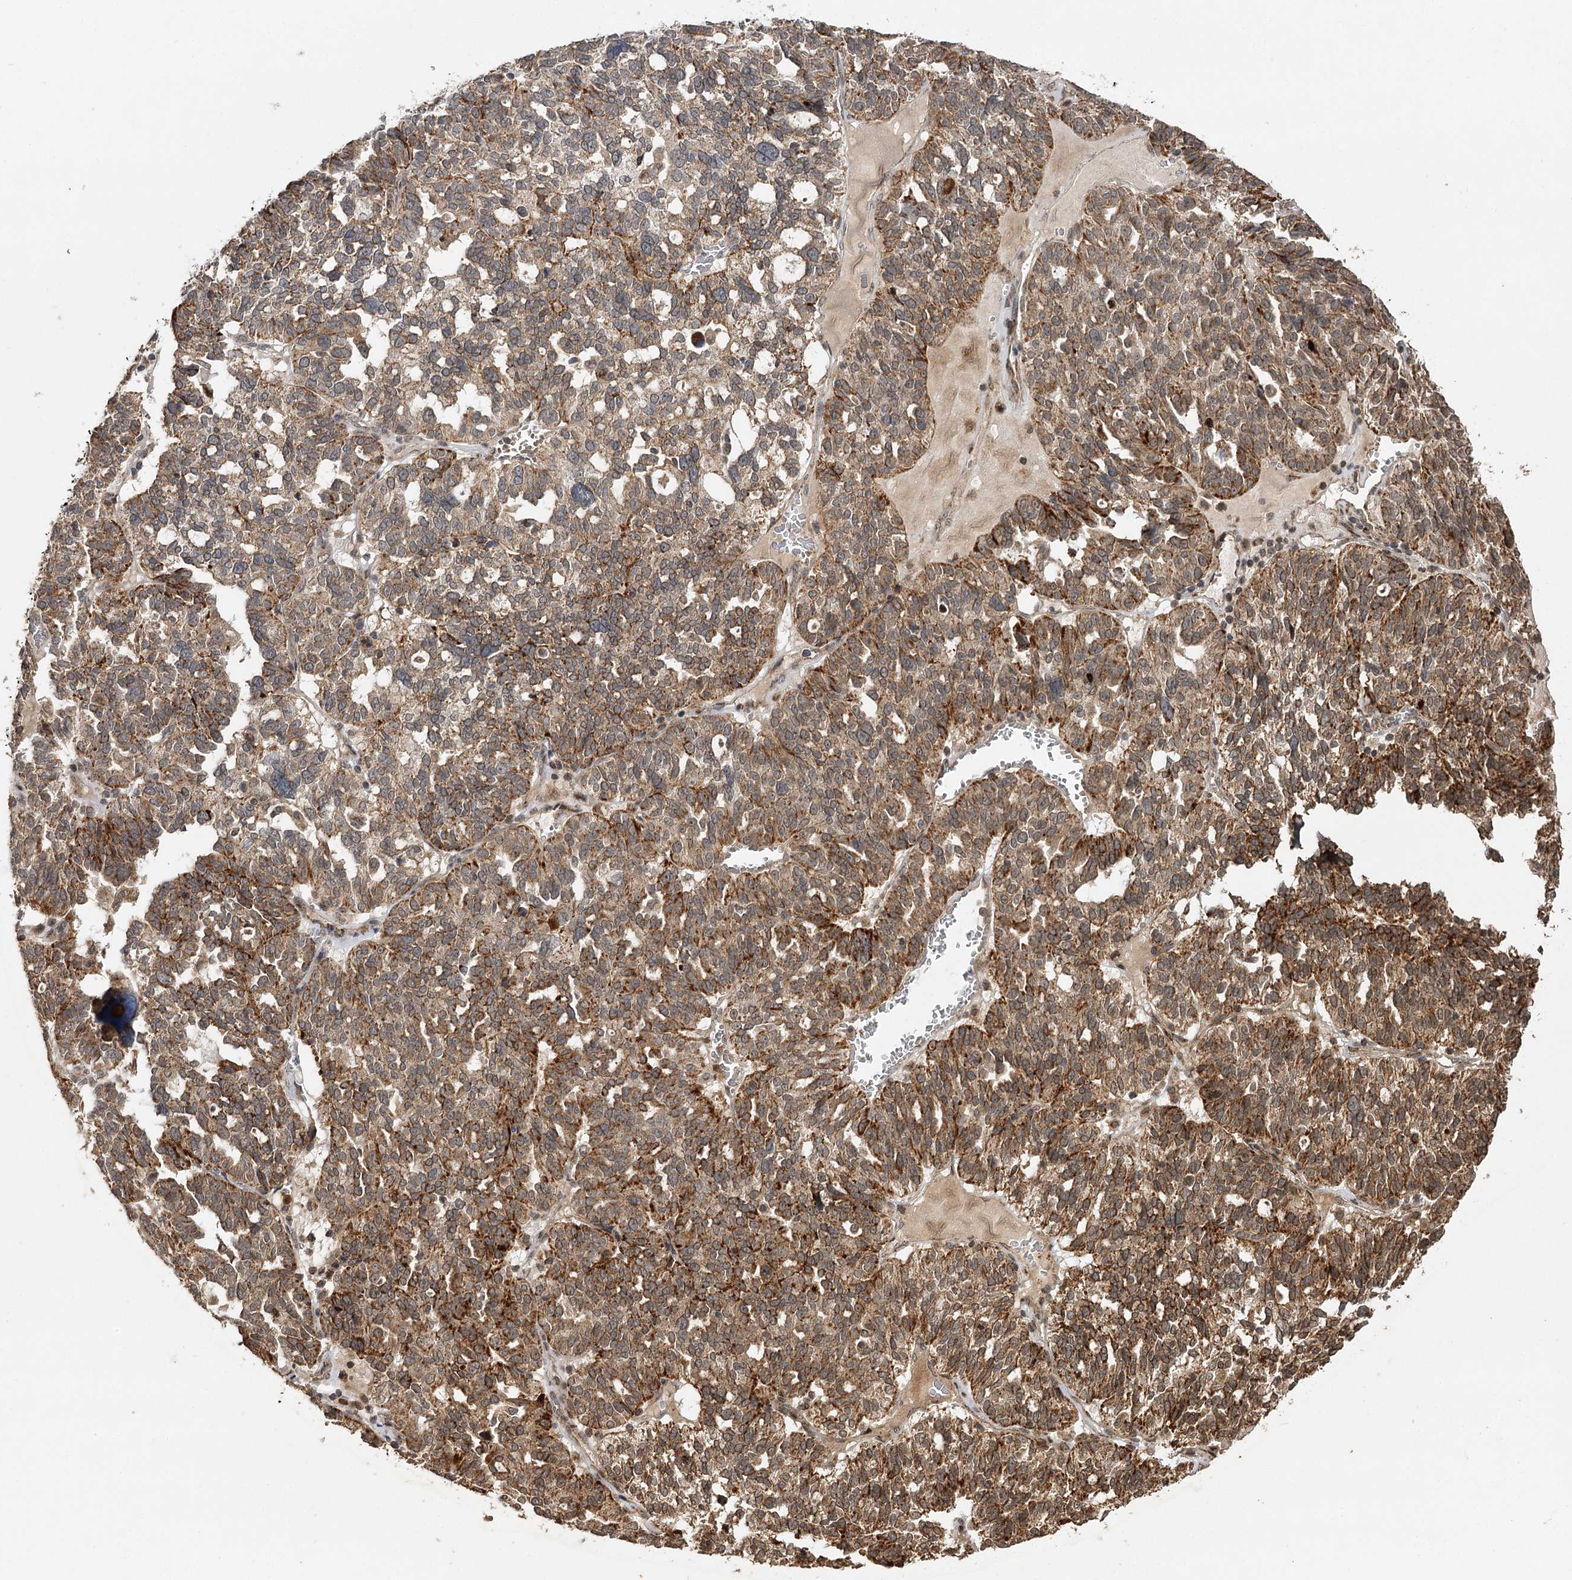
{"staining": {"intensity": "moderate", "quantity": ">75%", "location": "cytoplasmic/membranous"}, "tissue": "ovarian cancer", "cell_type": "Tumor cells", "image_type": "cancer", "snomed": [{"axis": "morphology", "description": "Cystadenocarcinoma, serous, NOS"}, {"axis": "topography", "description": "Ovary"}], "caption": "Brown immunohistochemical staining in ovarian cancer (serous cystadenocarcinoma) displays moderate cytoplasmic/membranous positivity in approximately >75% of tumor cells.", "gene": "ZNRF3", "patient": {"sex": "female", "age": 59}}